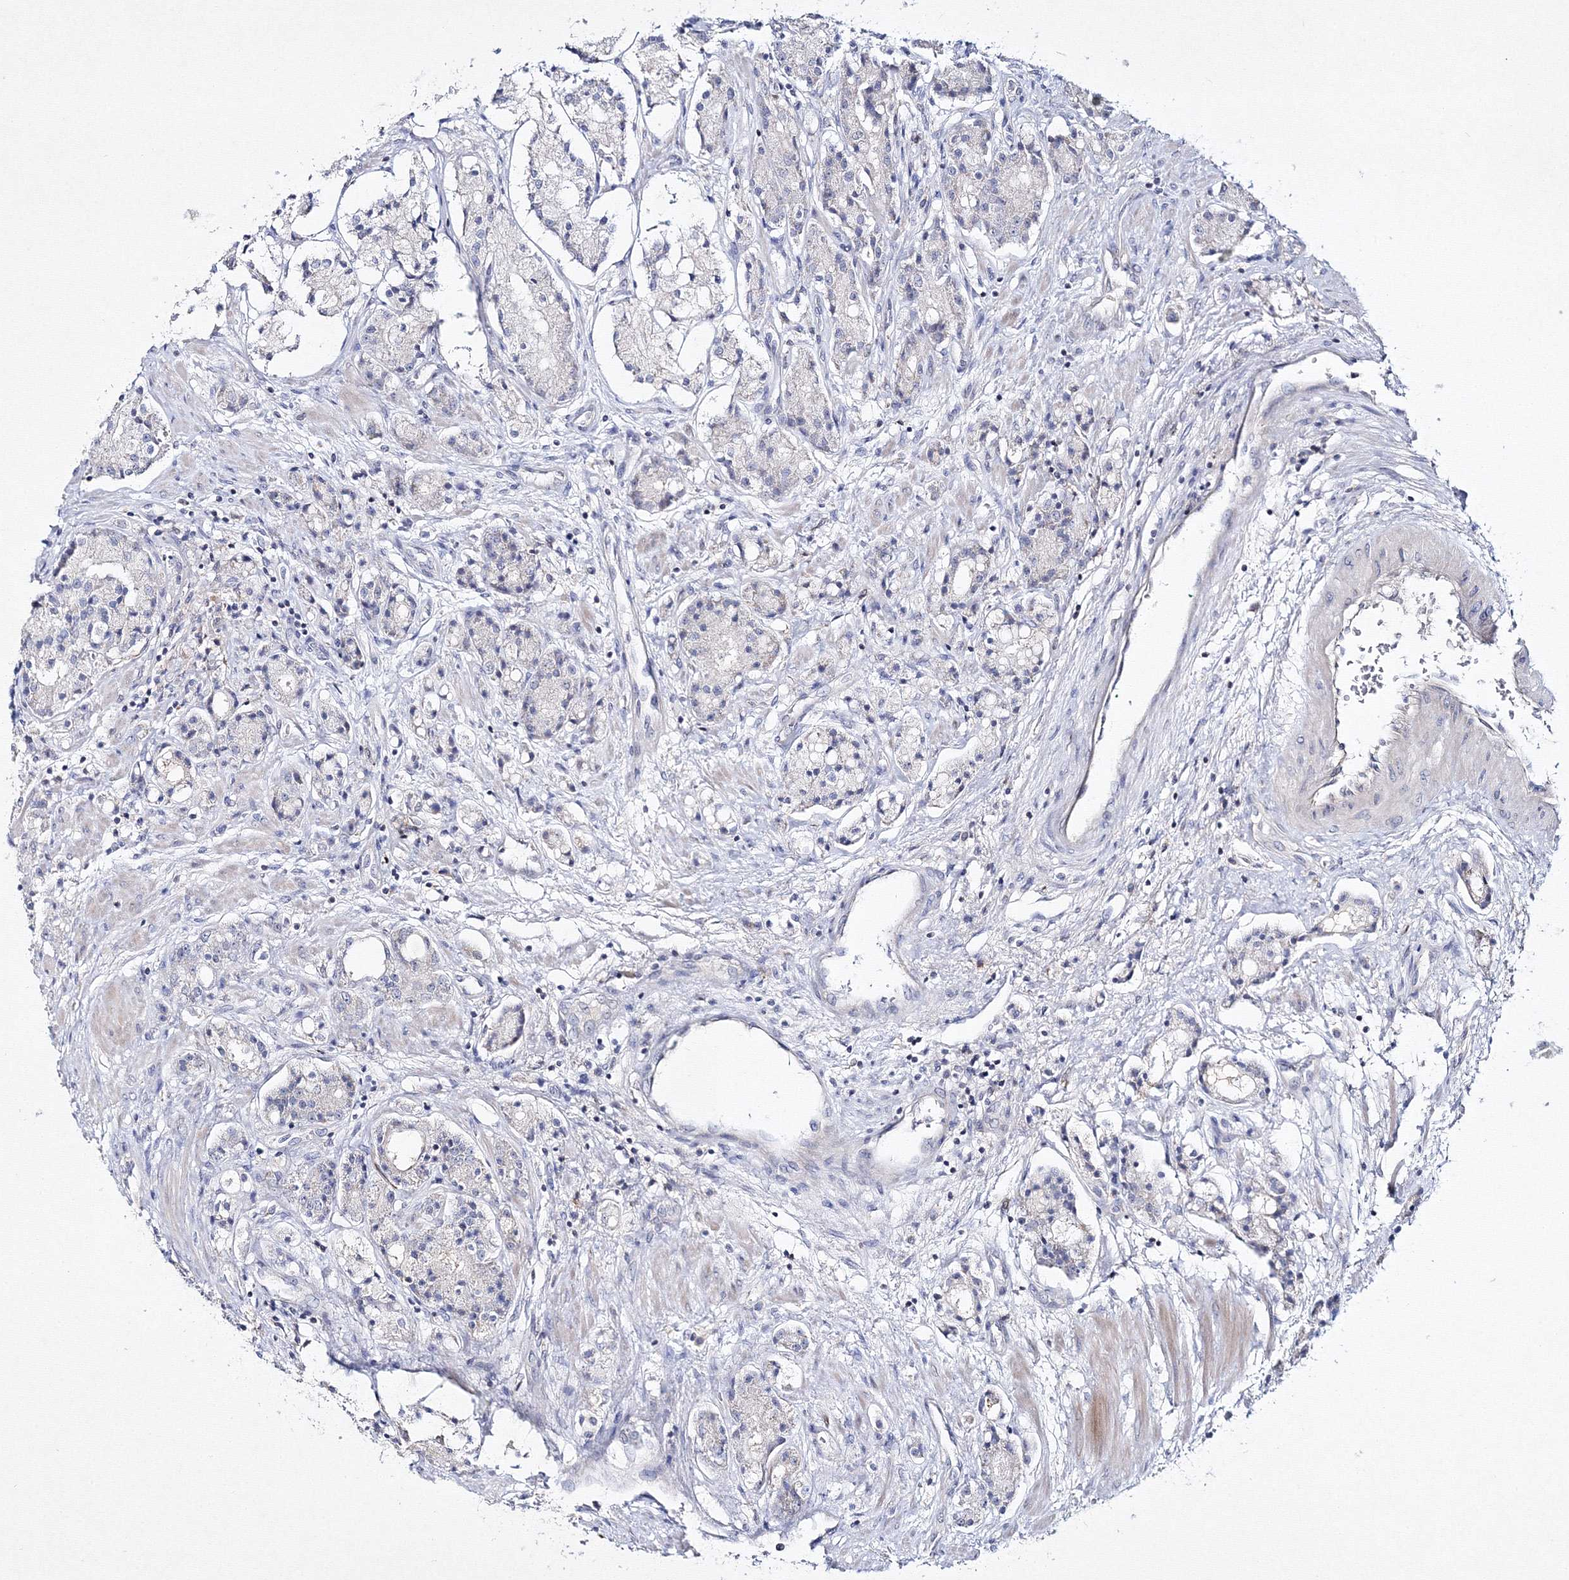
{"staining": {"intensity": "negative", "quantity": "none", "location": "none"}, "tissue": "prostate cancer", "cell_type": "Tumor cells", "image_type": "cancer", "snomed": [{"axis": "morphology", "description": "Adenocarcinoma, High grade"}, {"axis": "topography", "description": "Prostate"}], "caption": "Protein analysis of prostate cancer (high-grade adenocarcinoma) reveals no significant expression in tumor cells.", "gene": "NEU4", "patient": {"sex": "male", "age": 60}}